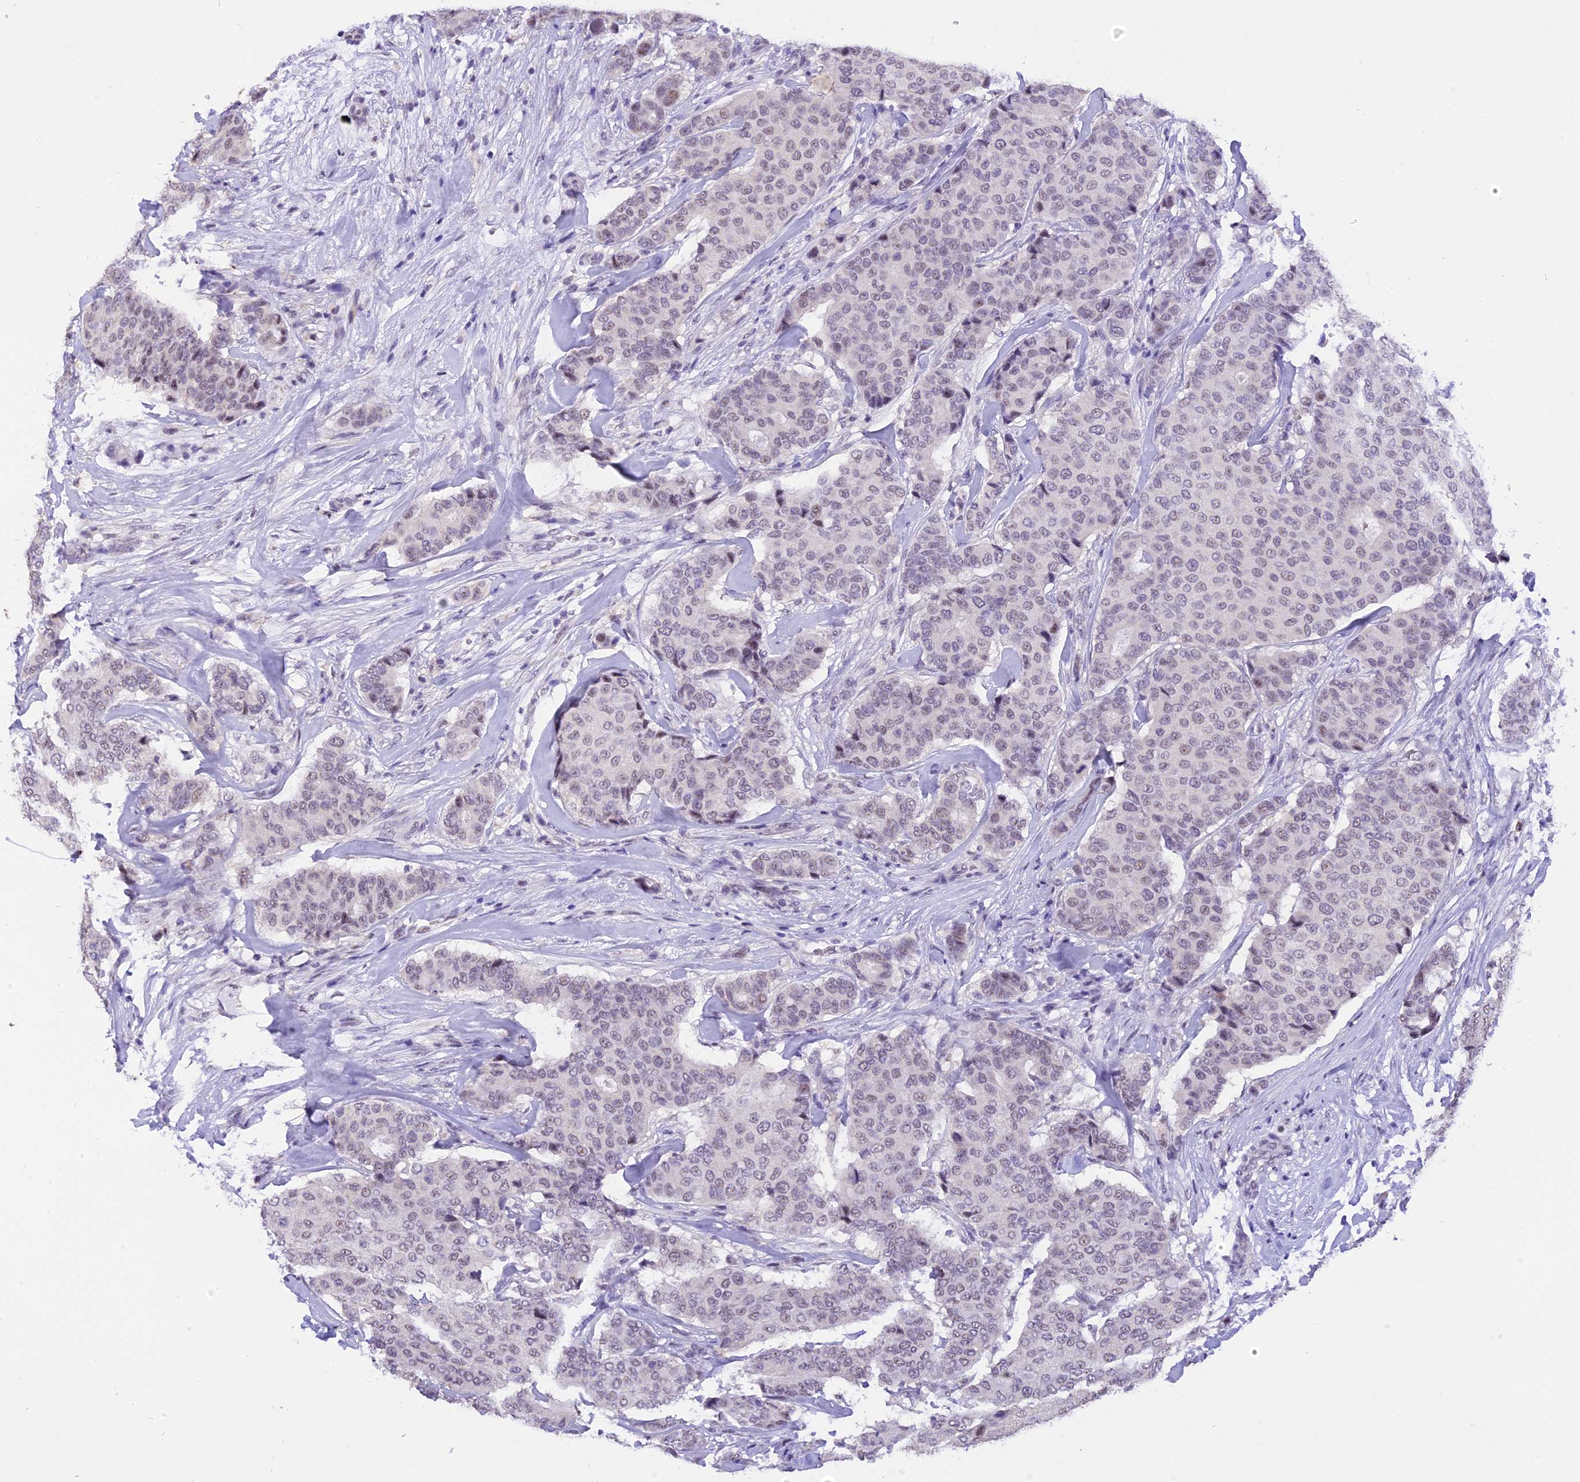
{"staining": {"intensity": "negative", "quantity": "none", "location": "none"}, "tissue": "breast cancer", "cell_type": "Tumor cells", "image_type": "cancer", "snomed": [{"axis": "morphology", "description": "Duct carcinoma"}, {"axis": "topography", "description": "Breast"}], "caption": "Tumor cells are negative for protein expression in human breast intraductal carcinoma. (DAB immunohistochemistry visualized using brightfield microscopy, high magnification).", "gene": "AHSP", "patient": {"sex": "female", "age": 75}}